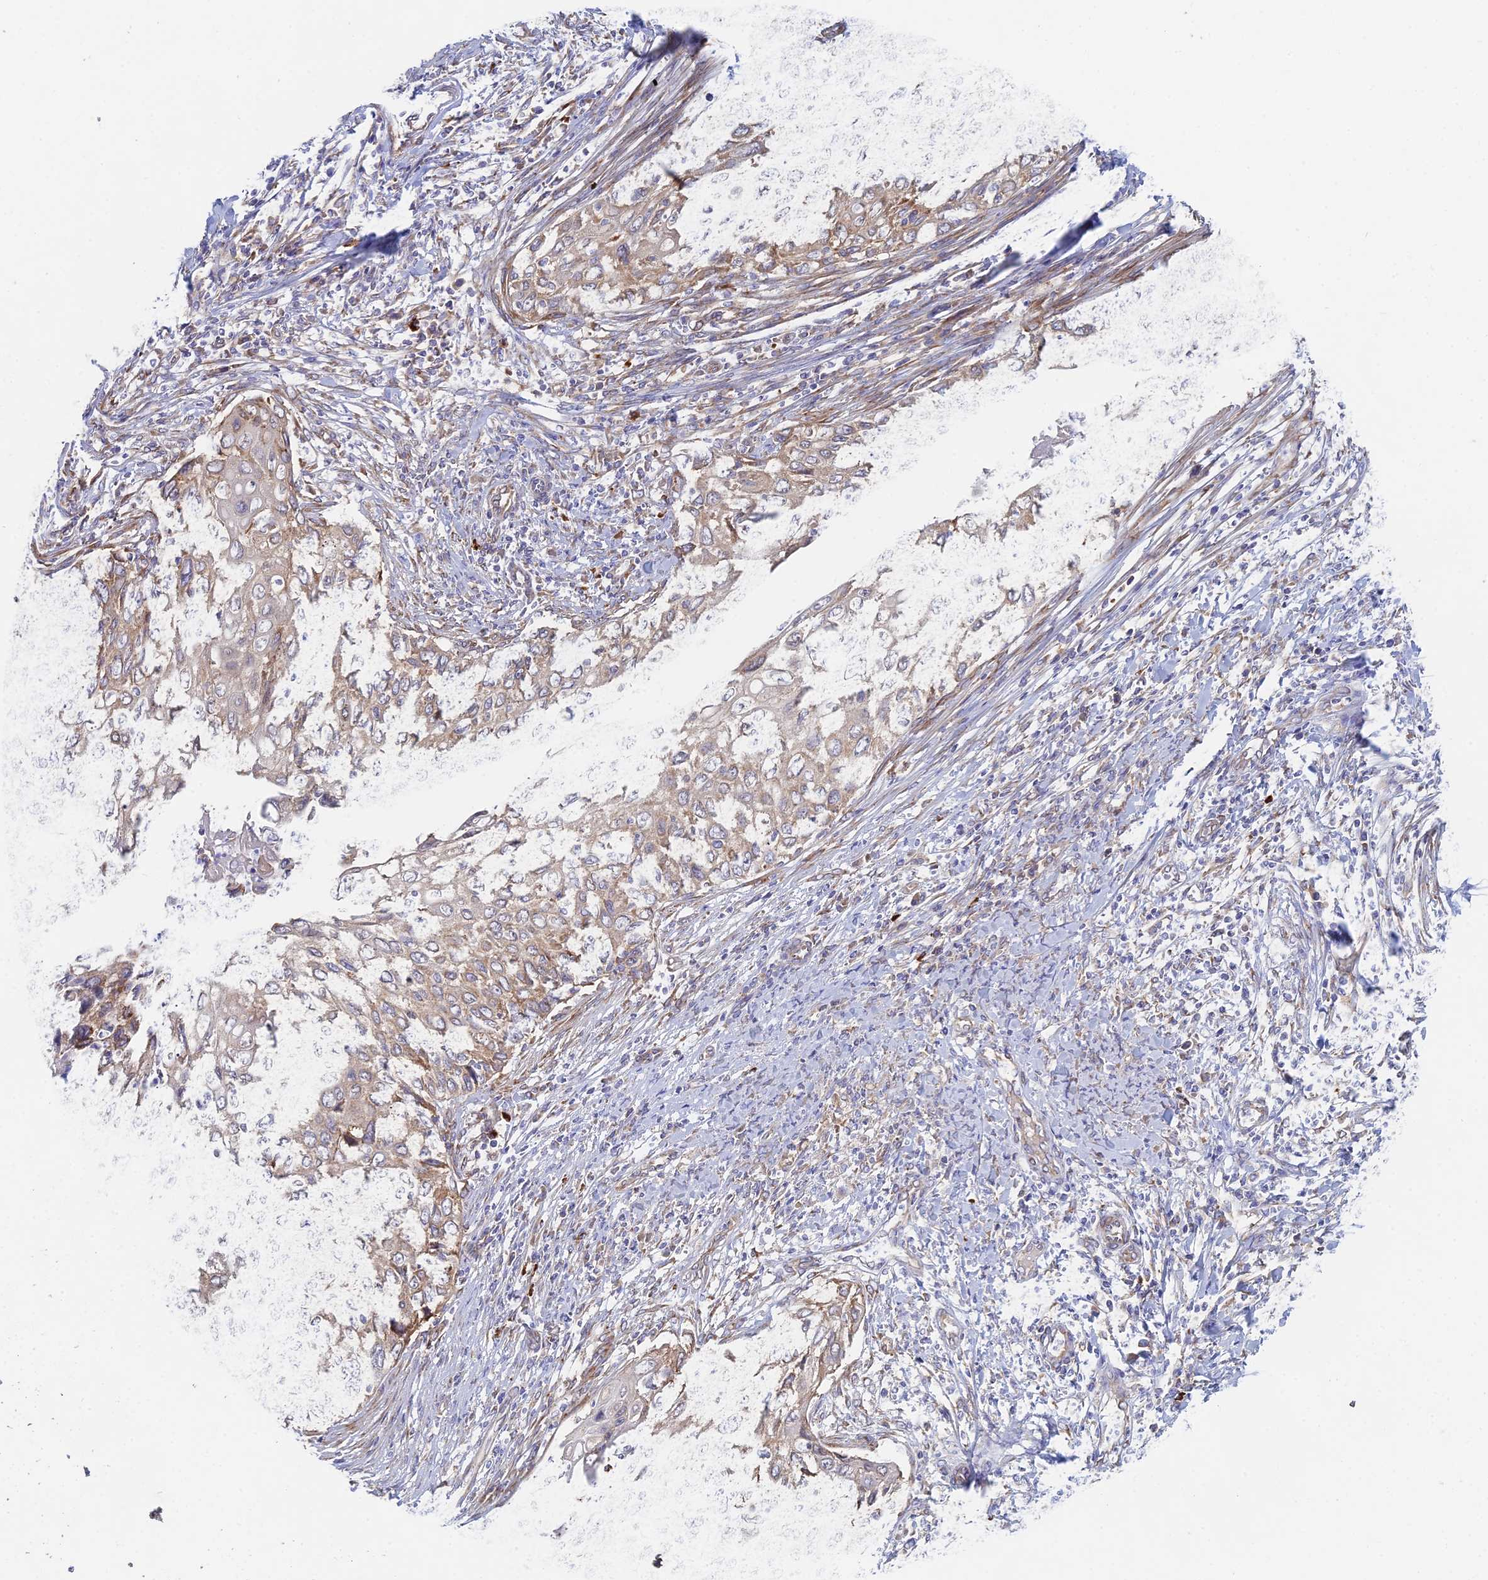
{"staining": {"intensity": "weak", "quantity": "<25%", "location": "cytoplasmic/membranous"}, "tissue": "cervical cancer", "cell_type": "Tumor cells", "image_type": "cancer", "snomed": [{"axis": "morphology", "description": "Squamous cell carcinoma, NOS"}, {"axis": "topography", "description": "Cervix"}], "caption": "This is an immunohistochemistry (IHC) micrograph of human cervical cancer. There is no staining in tumor cells.", "gene": "ELOF1", "patient": {"sex": "female", "age": 70}}